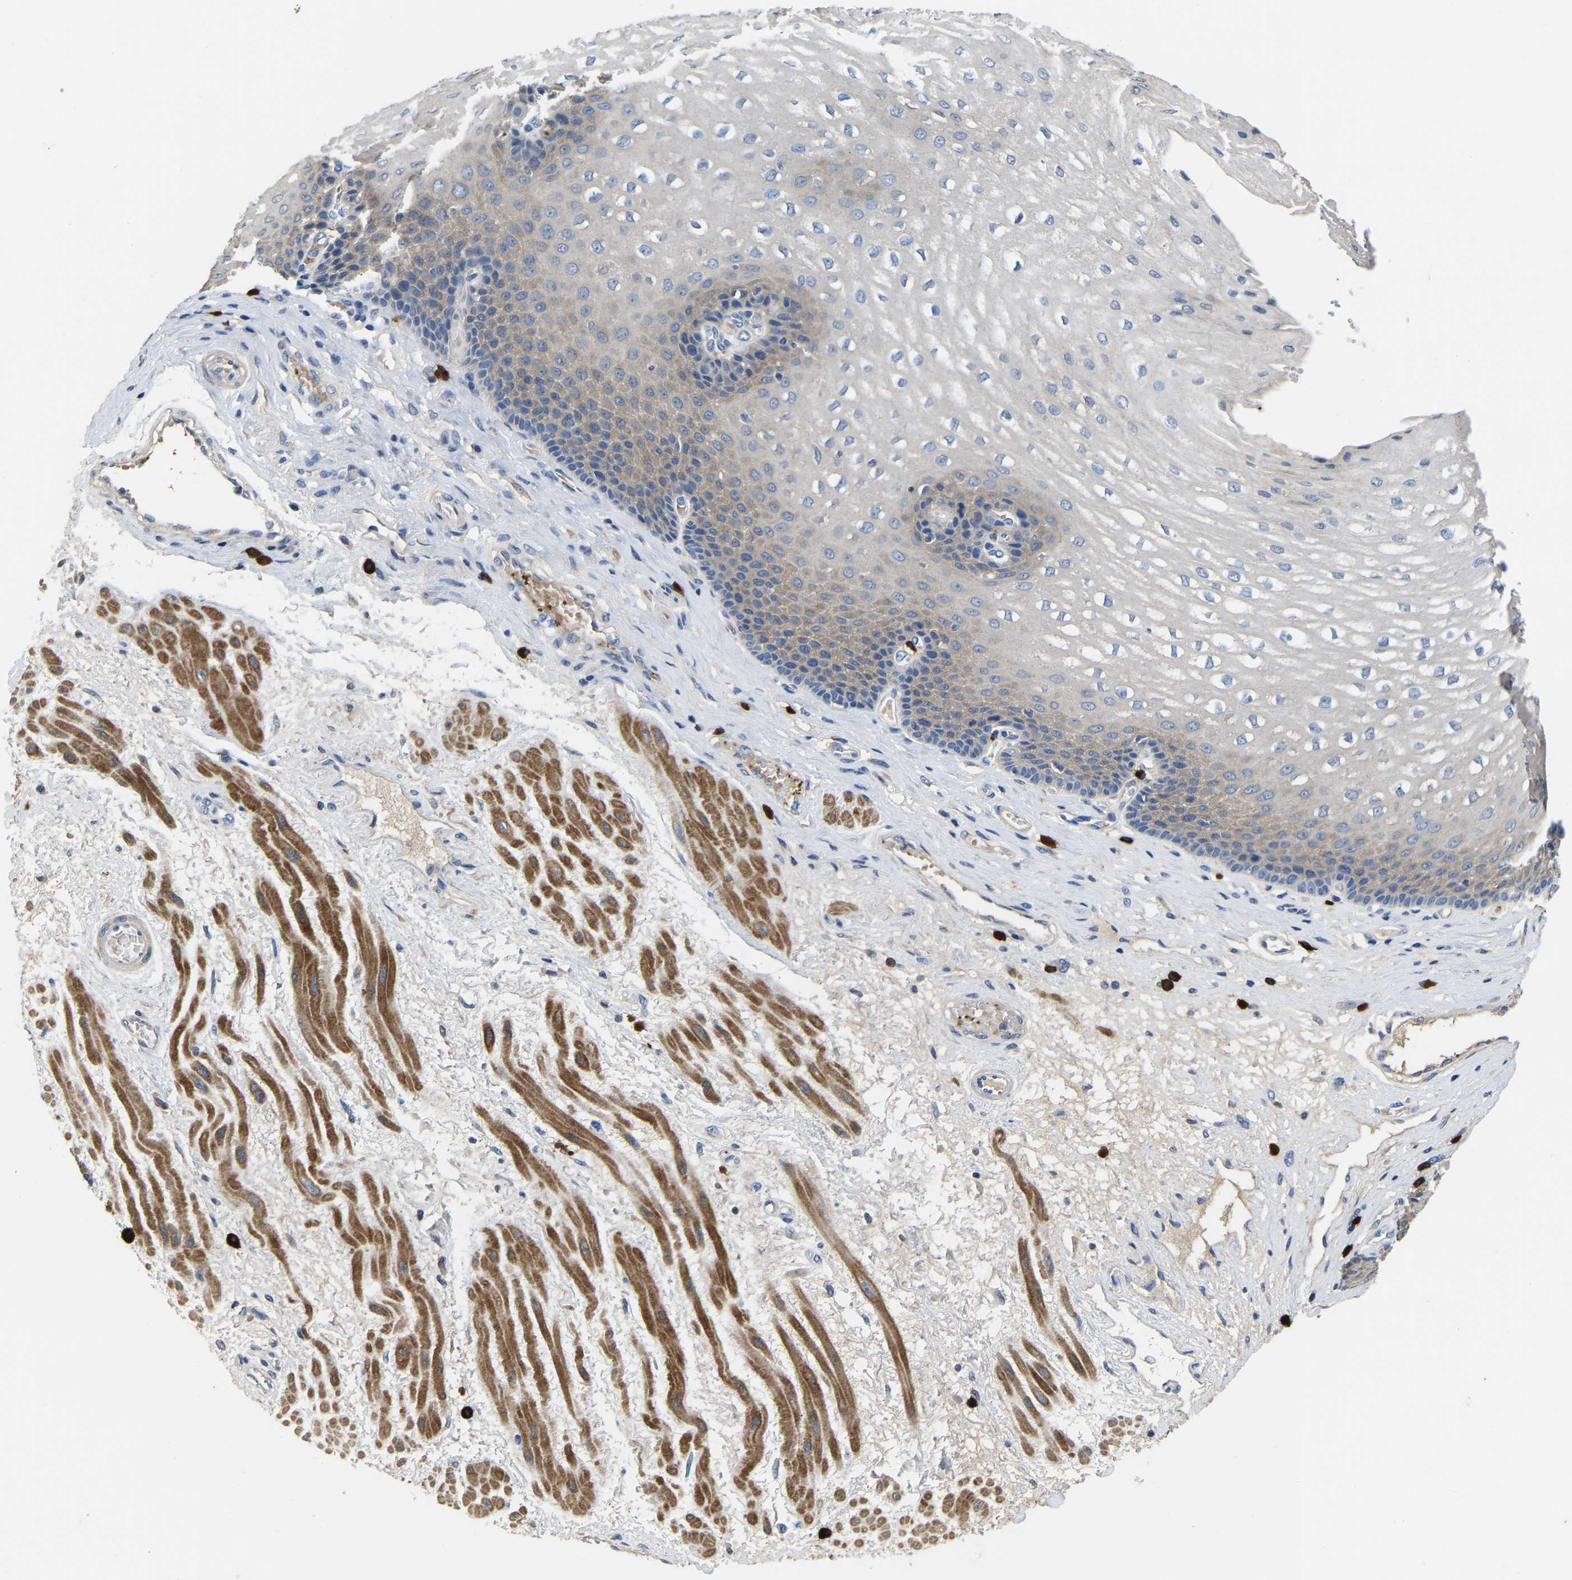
{"staining": {"intensity": "moderate", "quantity": "<25%", "location": "cytoplasmic/membranous"}, "tissue": "esophagus", "cell_type": "Squamous epithelial cells", "image_type": "normal", "snomed": [{"axis": "morphology", "description": "Normal tissue, NOS"}, {"axis": "topography", "description": "Esophagus"}], "caption": "Immunohistochemistry (IHC) image of benign esophagus: human esophagus stained using IHC demonstrates low levels of moderate protein expression localized specifically in the cytoplasmic/membranous of squamous epithelial cells, appearing as a cytoplasmic/membranous brown color.", "gene": "RAB27B", "patient": {"sex": "male", "age": 48}}